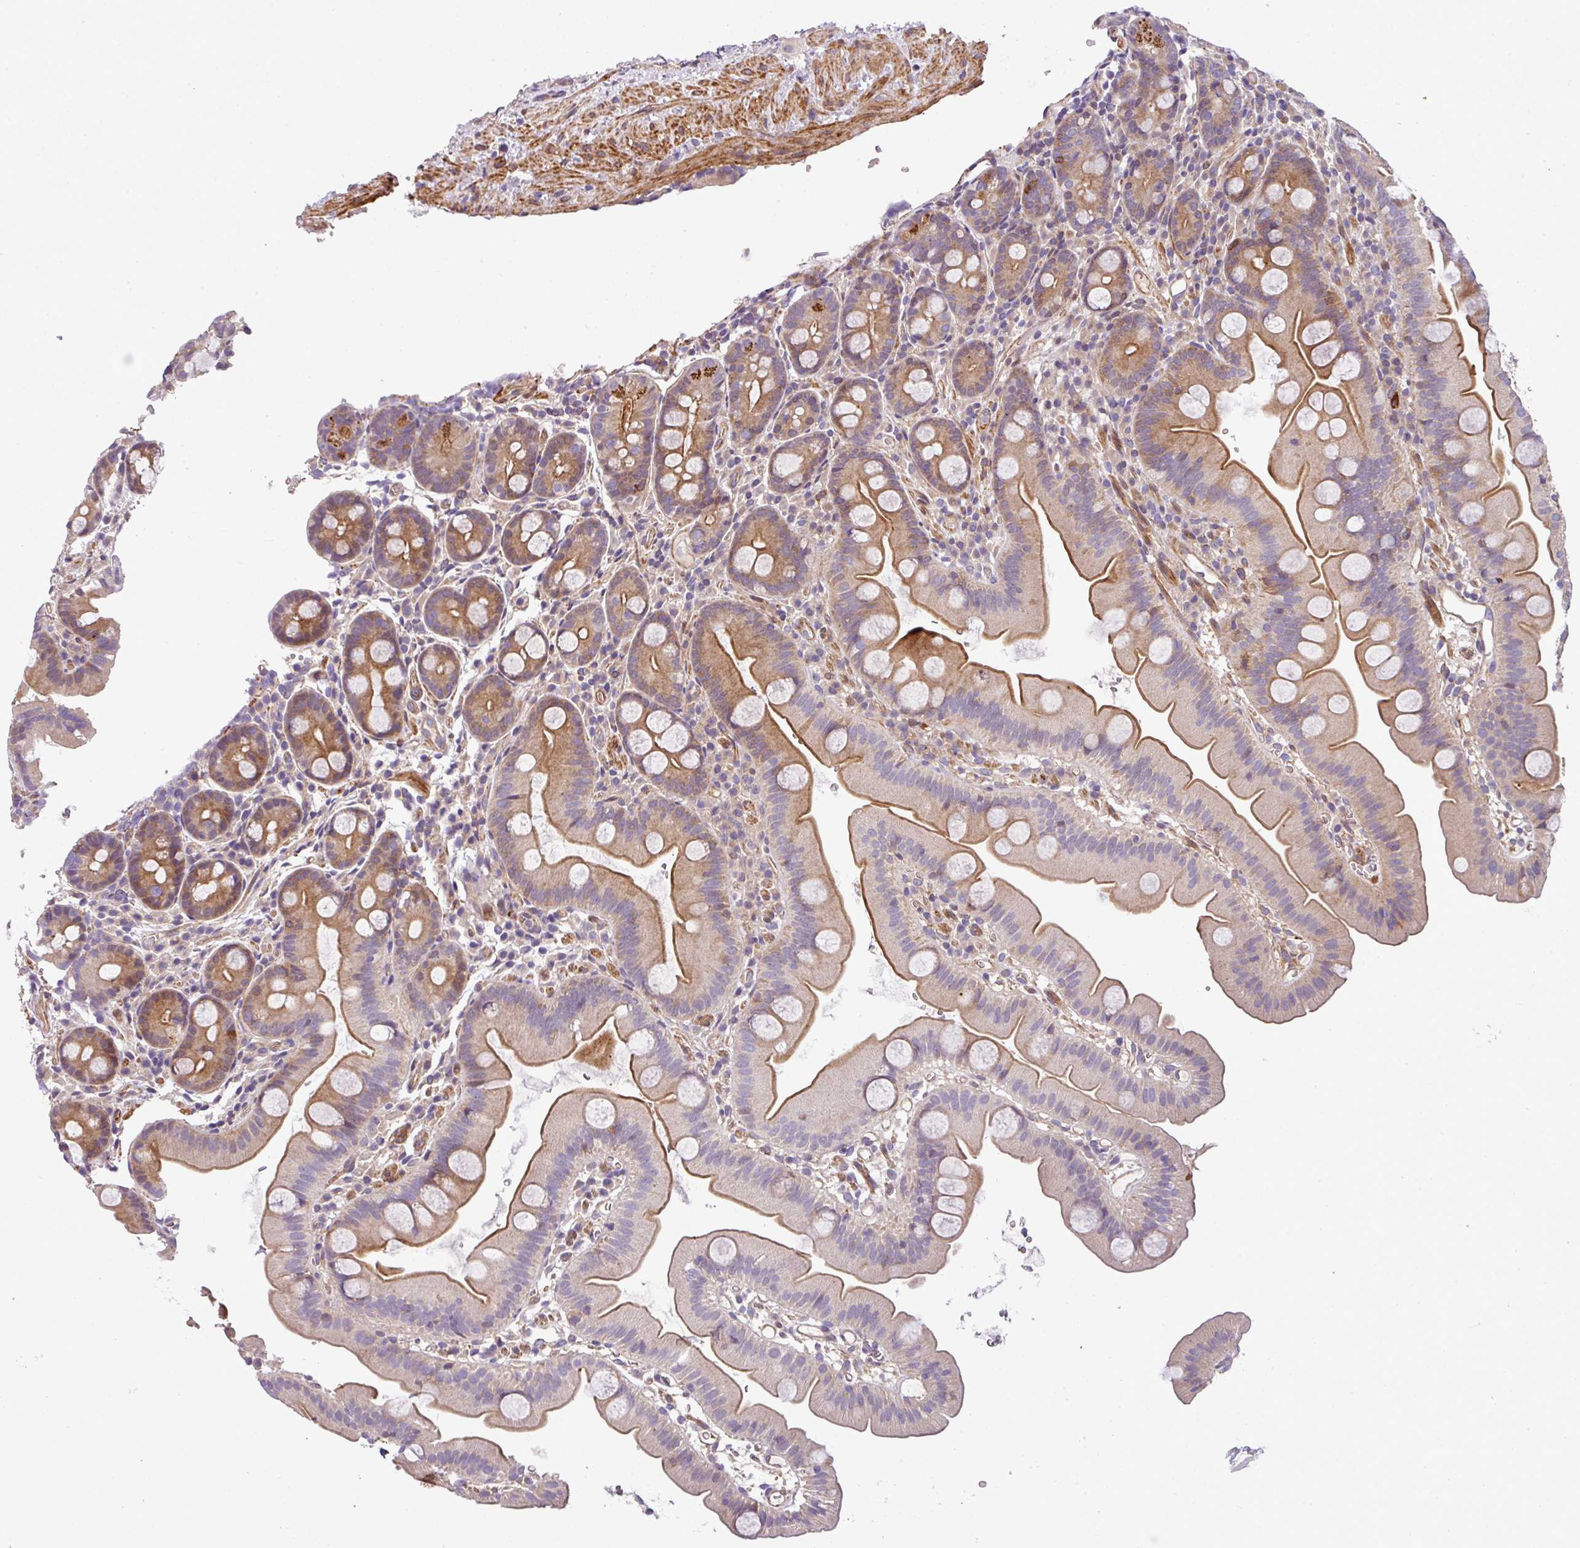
{"staining": {"intensity": "moderate", "quantity": ">75%", "location": "cytoplasmic/membranous"}, "tissue": "small intestine", "cell_type": "Glandular cells", "image_type": "normal", "snomed": [{"axis": "morphology", "description": "Normal tissue, NOS"}, {"axis": "topography", "description": "Small intestine"}], "caption": "Glandular cells exhibit medium levels of moderate cytoplasmic/membranous staining in approximately >75% of cells in unremarkable human small intestine.", "gene": "CASS4", "patient": {"sex": "female", "age": 68}}